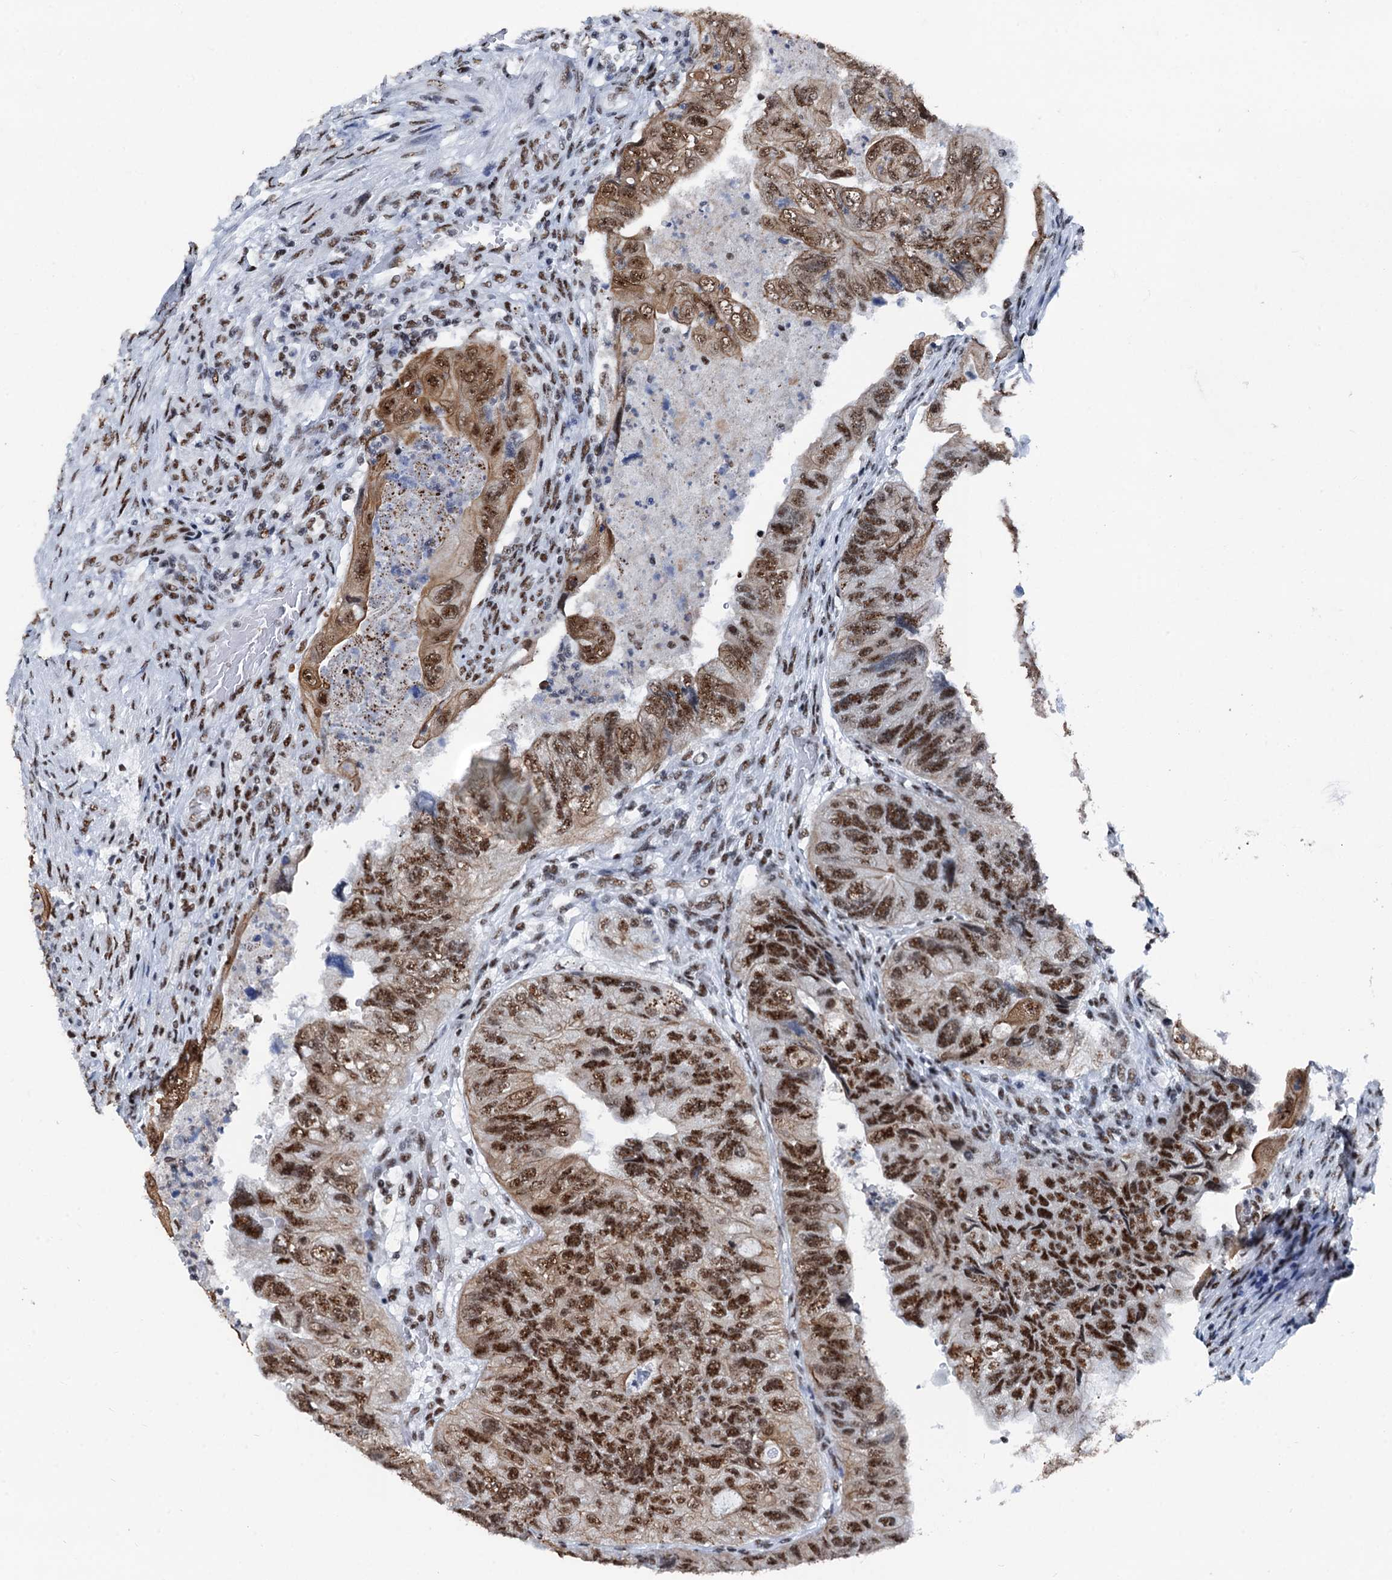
{"staining": {"intensity": "moderate", "quantity": ">75%", "location": "nuclear"}, "tissue": "colorectal cancer", "cell_type": "Tumor cells", "image_type": "cancer", "snomed": [{"axis": "morphology", "description": "Adenocarcinoma, NOS"}, {"axis": "topography", "description": "Rectum"}], "caption": "Immunohistochemistry staining of colorectal cancer, which demonstrates medium levels of moderate nuclear positivity in approximately >75% of tumor cells indicating moderate nuclear protein positivity. The staining was performed using DAB (3,3'-diaminobenzidine) (brown) for protein detection and nuclei were counterstained in hematoxylin (blue).", "gene": "DDX23", "patient": {"sex": "male", "age": 63}}